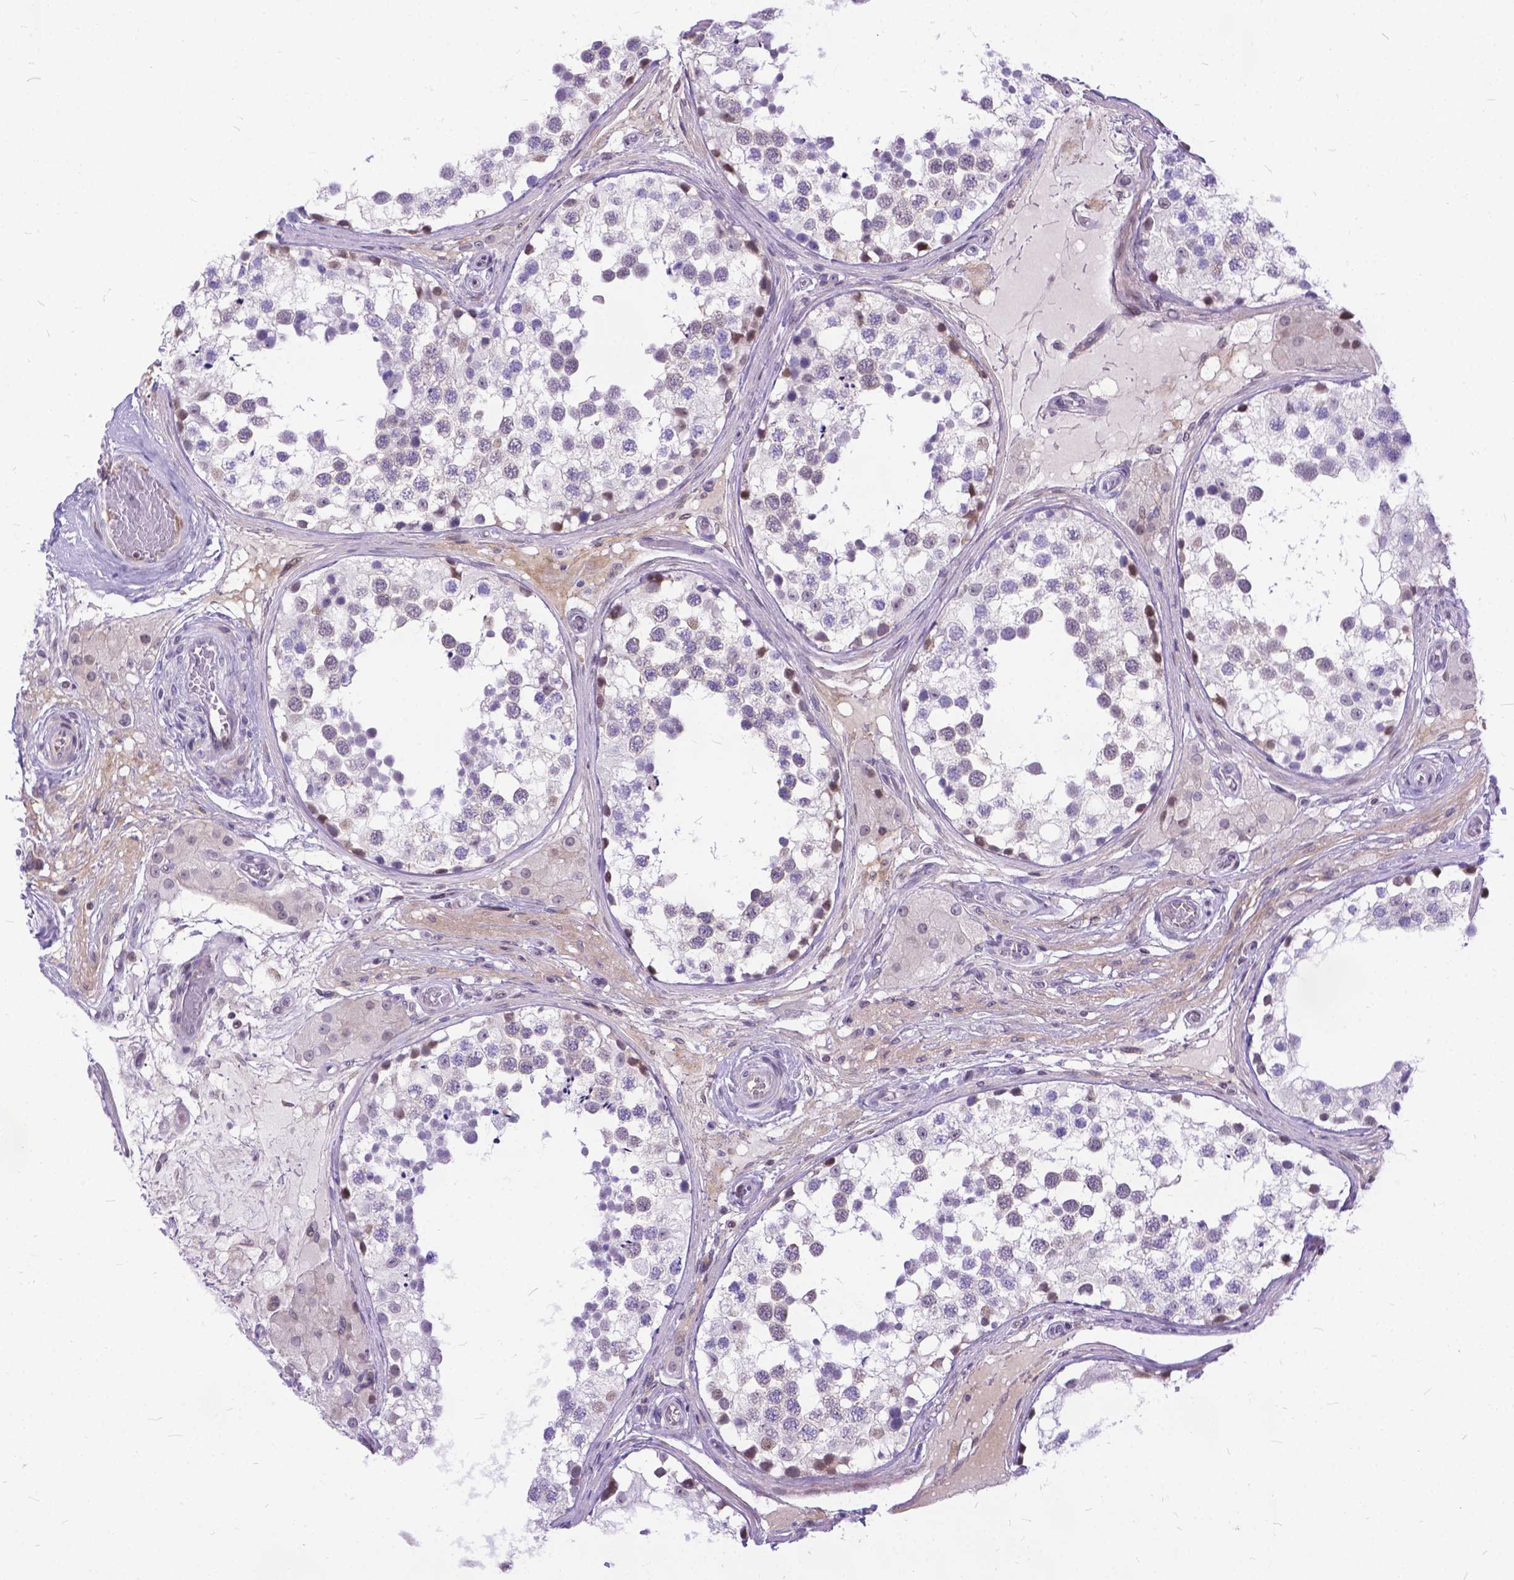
{"staining": {"intensity": "weak", "quantity": "25%-75%", "location": "nuclear"}, "tissue": "testis", "cell_type": "Cells in seminiferous ducts", "image_type": "normal", "snomed": [{"axis": "morphology", "description": "Normal tissue, NOS"}, {"axis": "morphology", "description": "Seminoma, NOS"}, {"axis": "topography", "description": "Testis"}], "caption": "Immunohistochemistry (IHC) of unremarkable testis demonstrates low levels of weak nuclear staining in about 25%-75% of cells in seminiferous ducts. The staining was performed using DAB (3,3'-diaminobenzidine) to visualize the protein expression in brown, while the nuclei were stained in blue with hematoxylin (Magnification: 20x).", "gene": "FAM124B", "patient": {"sex": "male", "age": 65}}